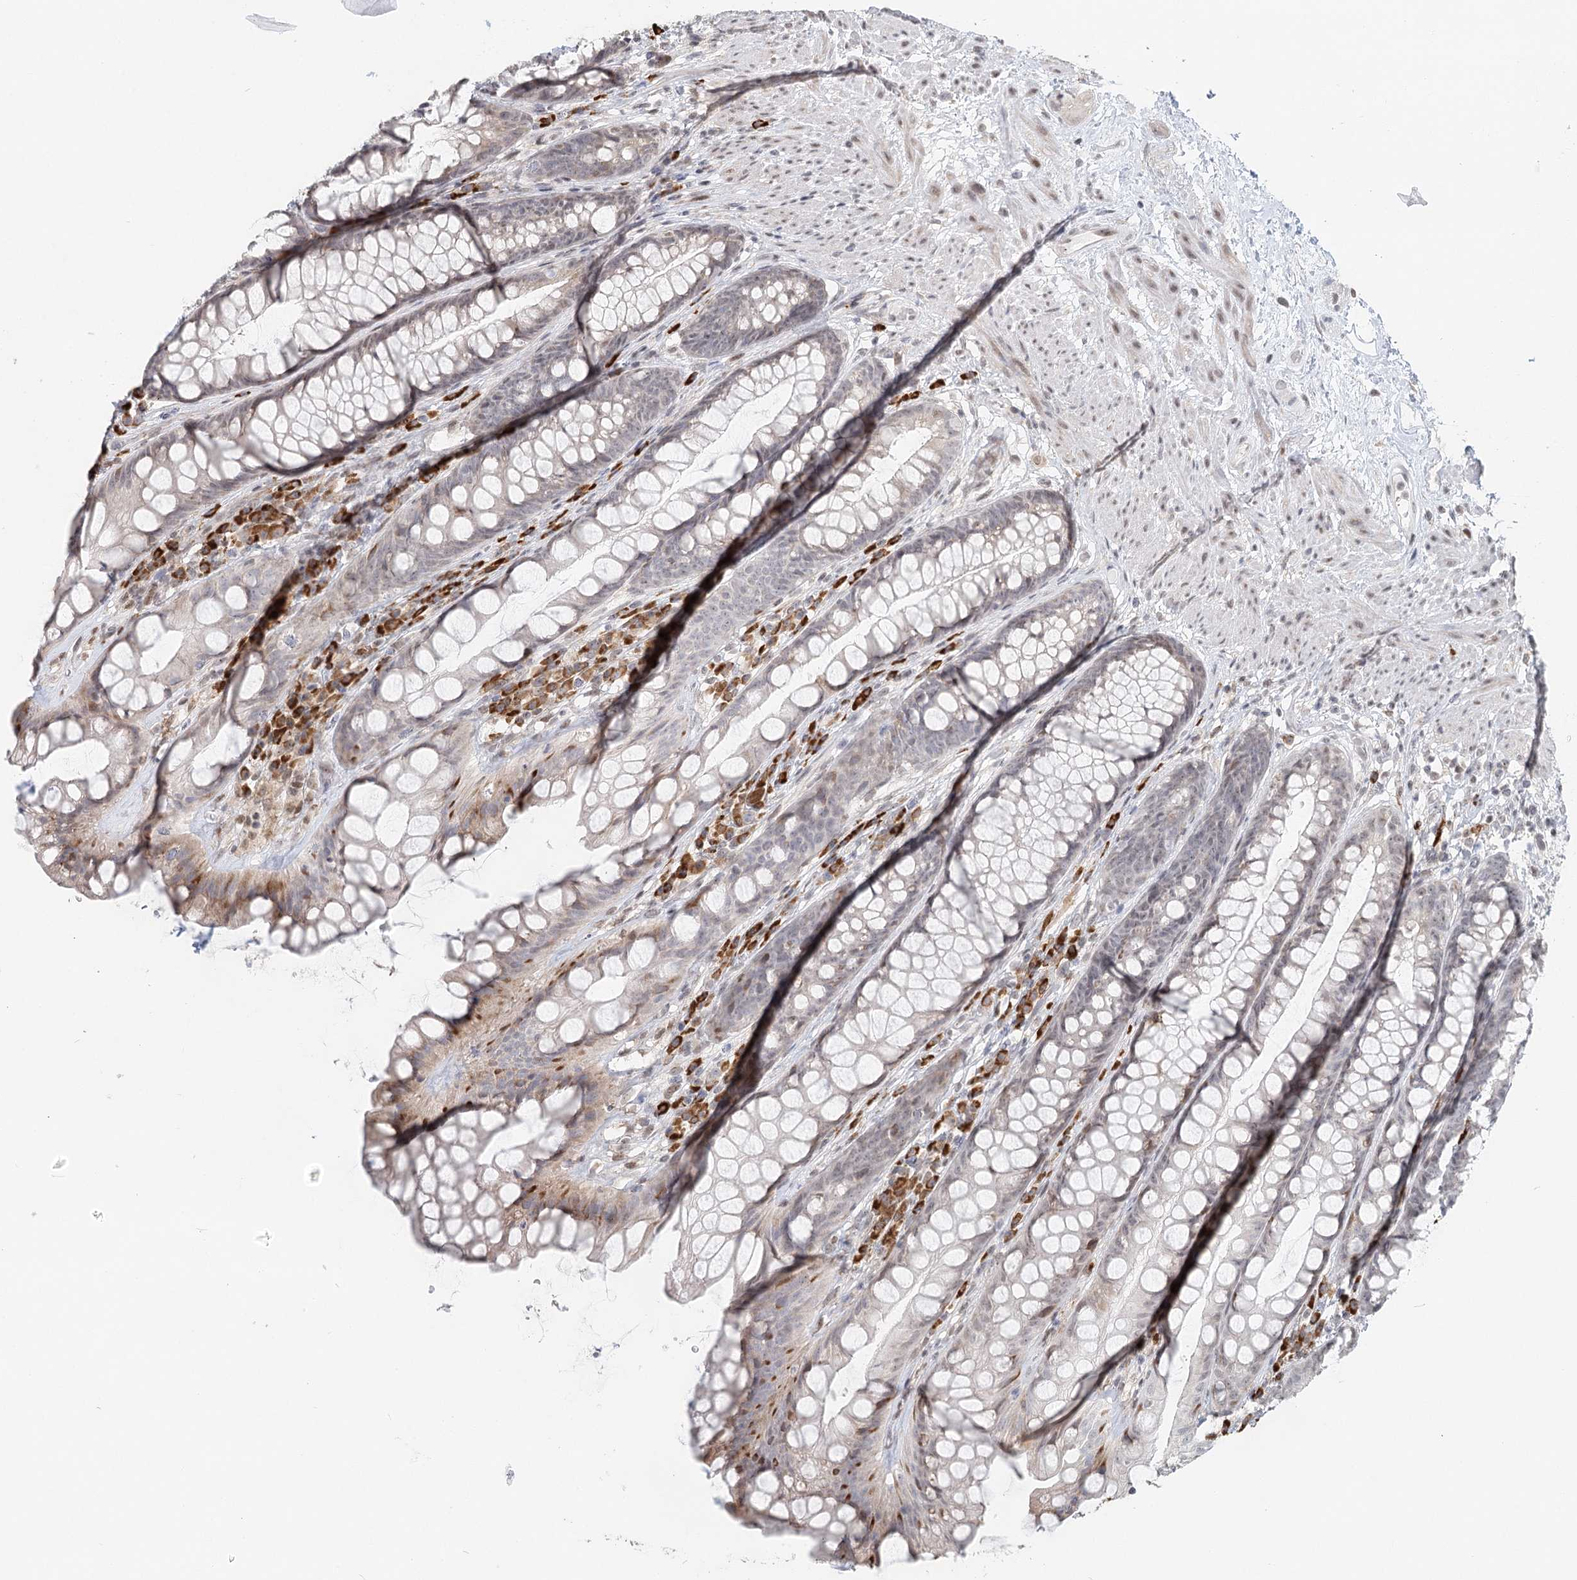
{"staining": {"intensity": "weak", "quantity": "<25%", "location": "cytoplasmic/membranous"}, "tissue": "rectum", "cell_type": "Glandular cells", "image_type": "normal", "snomed": [{"axis": "morphology", "description": "Normal tissue, NOS"}, {"axis": "topography", "description": "Rectum"}], "caption": "Glandular cells are negative for protein expression in benign human rectum. (DAB immunohistochemistry visualized using brightfield microscopy, high magnification).", "gene": "BNIP5", "patient": {"sex": "male", "age": 74}}